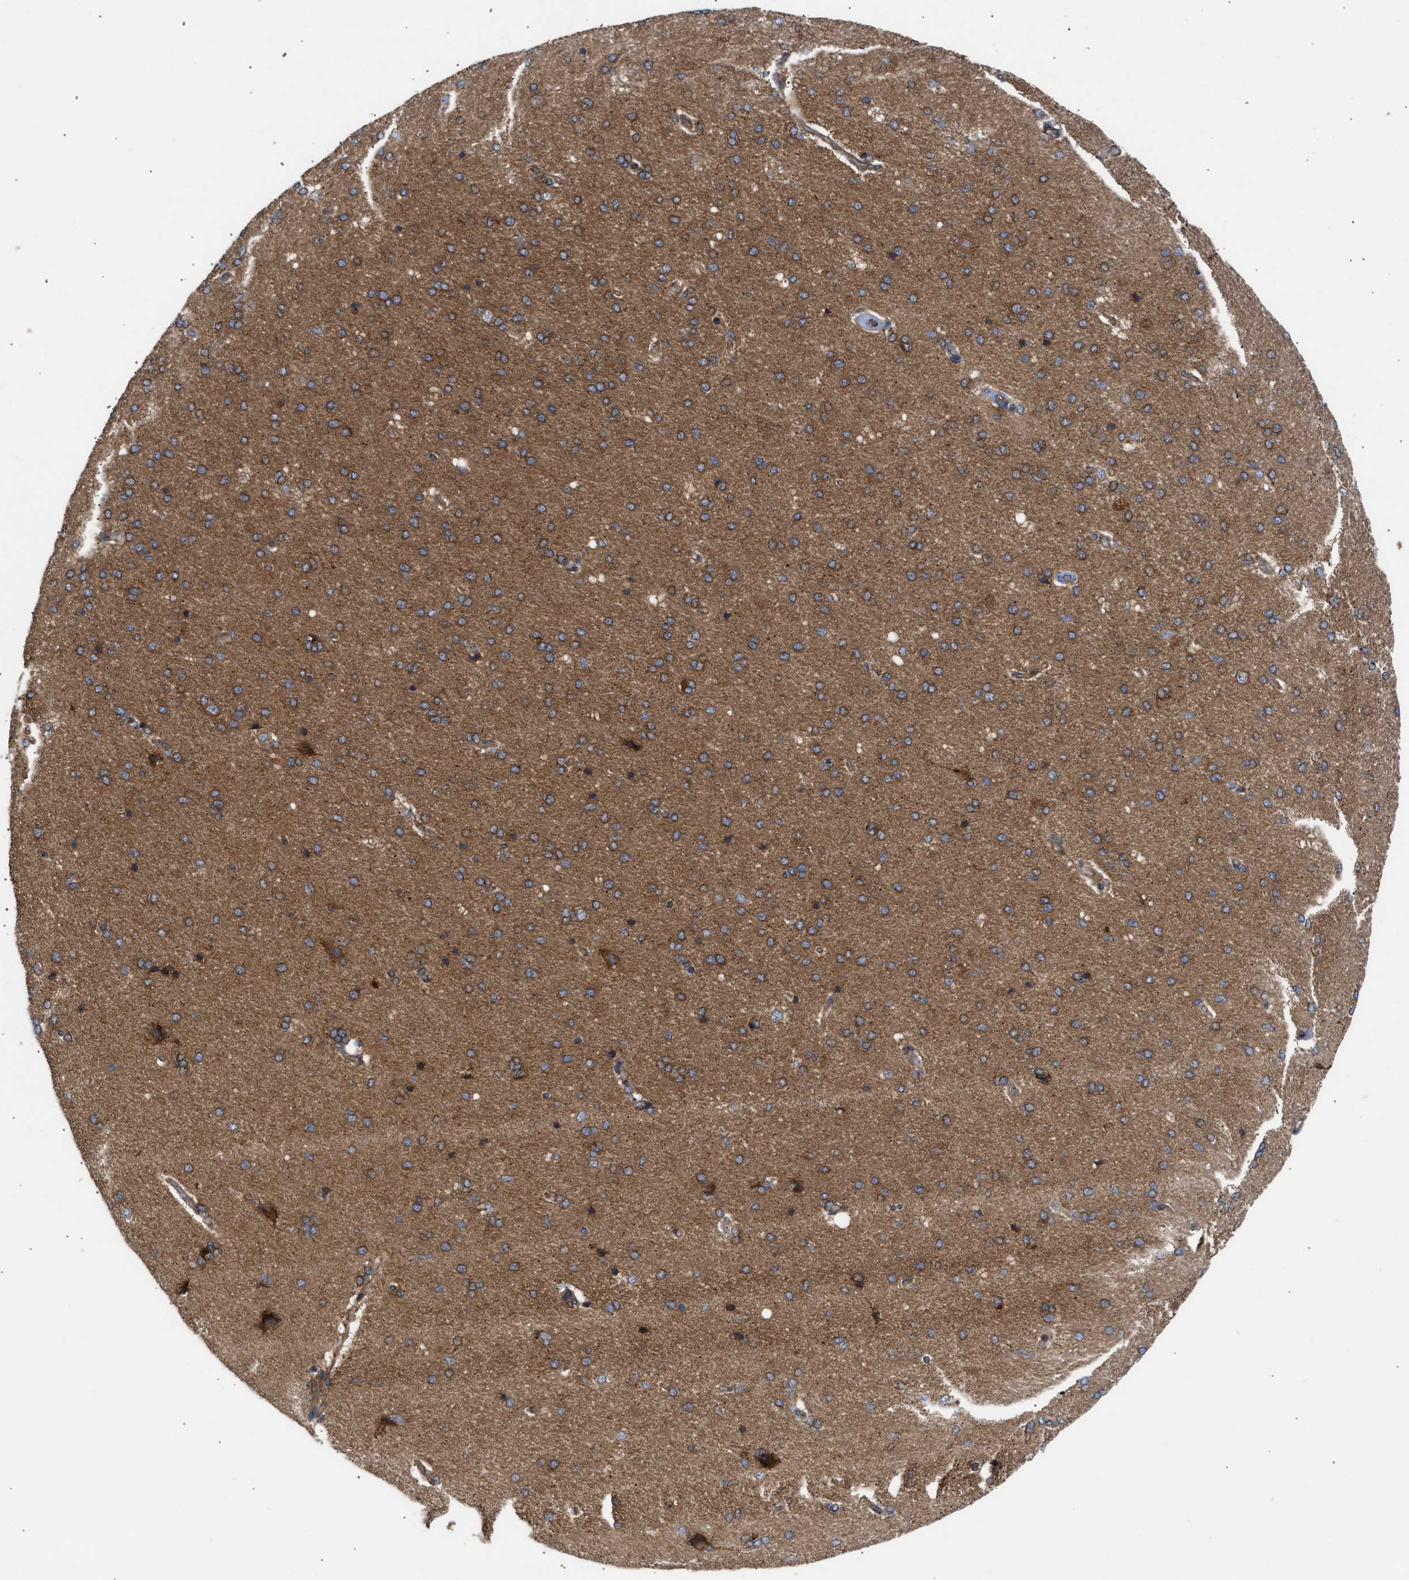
{"staining": {"intensity": "moderate", "quantity": "25%-75%", "location": "cytoplasmic/membranous"}, "tissue": "cerebral cortex", "cell_type": "Endothelial cells", "image_type": "normal", "snomed": [{"axis": "morphology", "description": "Normal tissue, NOS"}, {"axis": "topography", "description": "Cerebral cortex"}], "caption": "Cerebral cortex stained for a protein (brown) reveals moderate cytoplasmic/membranous positive expression in about 25%-75% of endothelial cells.", "gene": "LAPTM4B", "patient": {"sex": "male", "age": 62}}